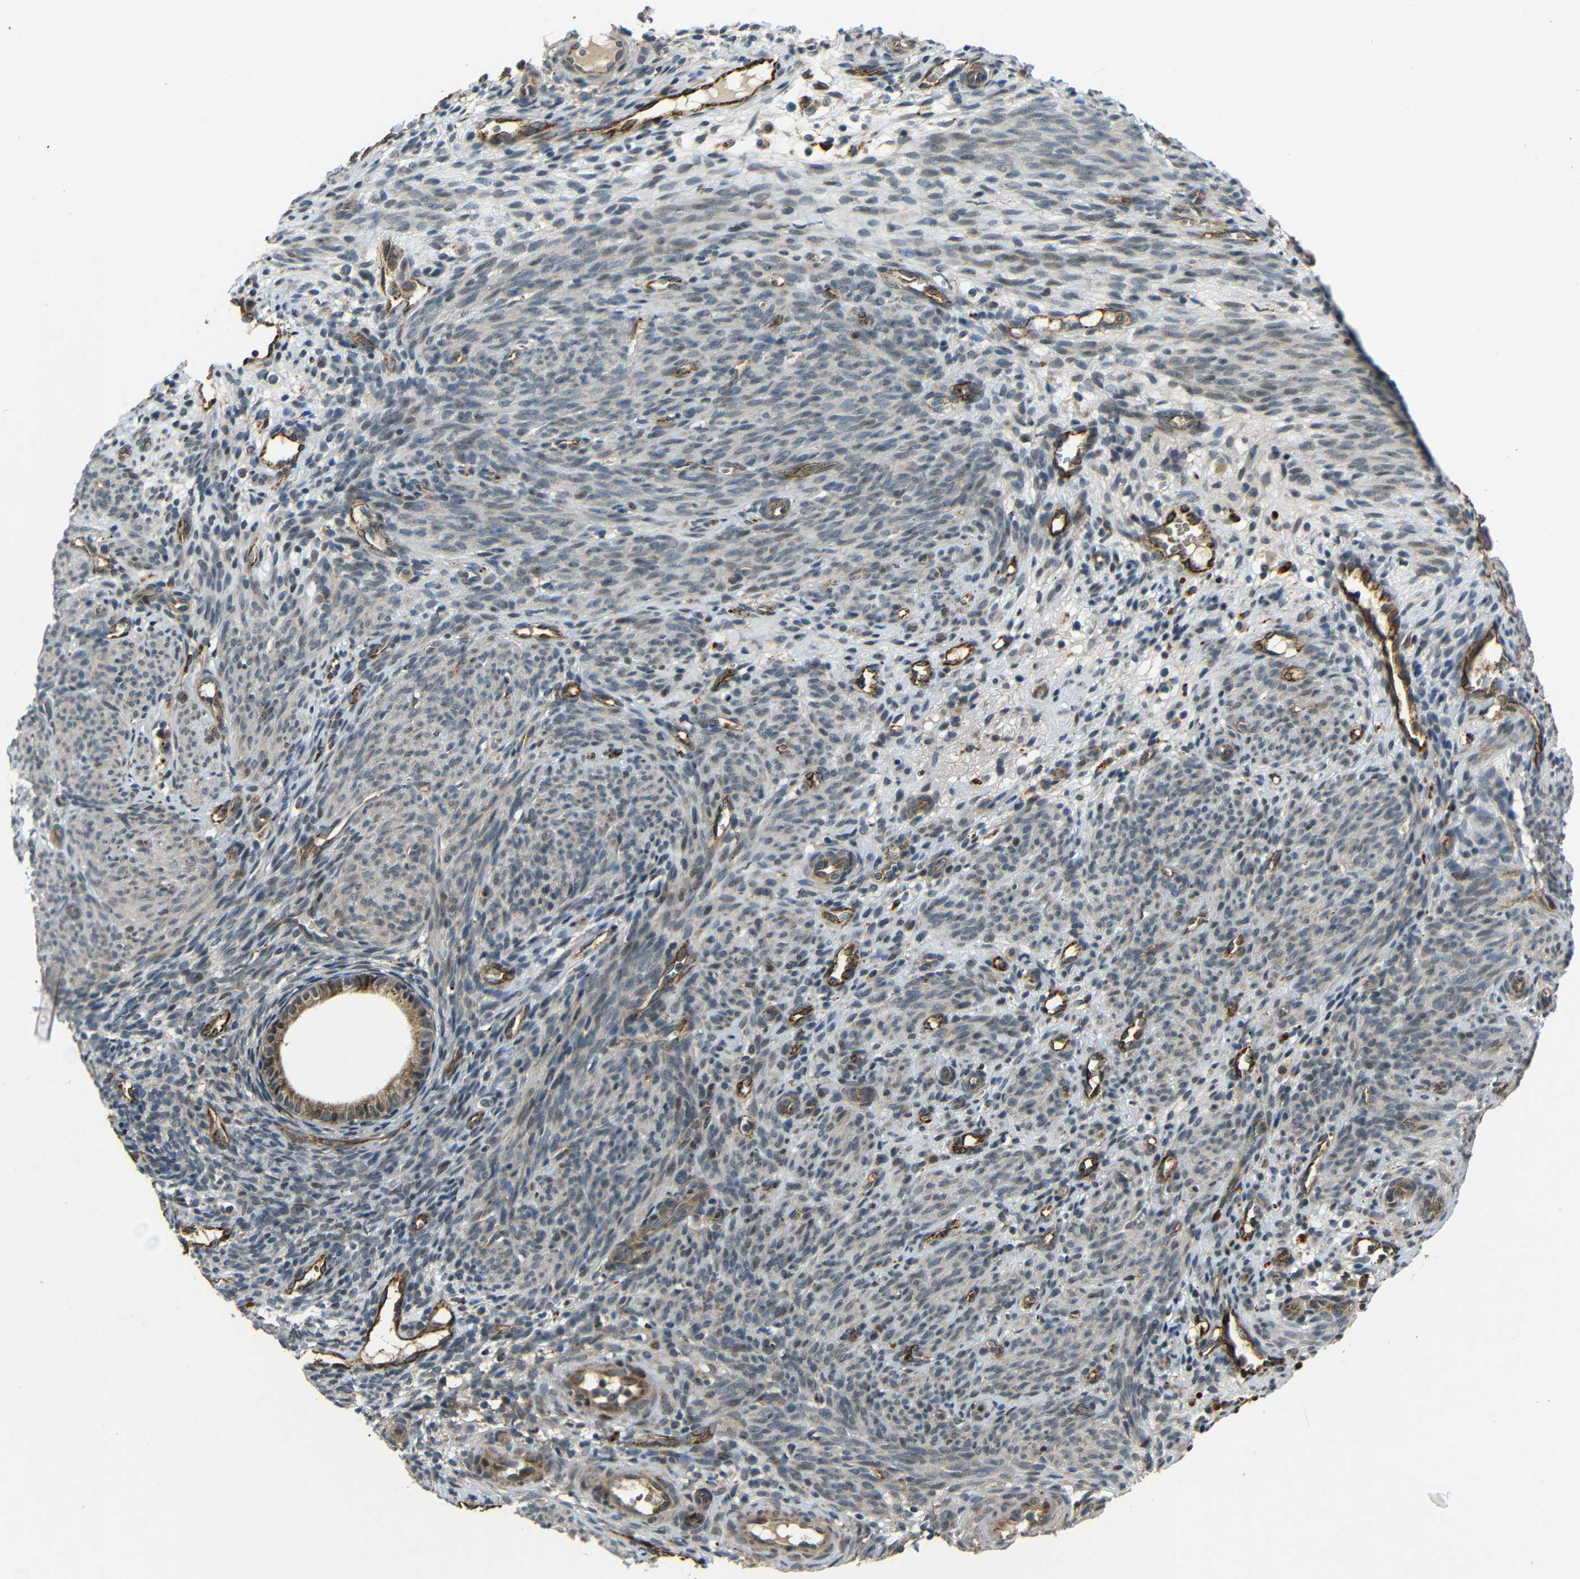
{"staining": {"intensity": "negative", "quantity": "none", "location": "none"}, "tissue": "endometrium", "cell_type": "Cells in endometrial stroma", "image_type": "normal", "snomed": [{"axis": "morphology", "description": "Normal tissue, NOS"}, {"axis": "morphology", "description": "Adenocarcinoma, NOS"}, {"axis": "topography", "description": "Endometrium"}, {"axis": "topography", "description": "Ovary"}], "caption": "Cells in endometrial stroma are negative for brown protein staining in unremarkable endometrium. (DAB immunohistochemistry (IHC) with hematoxylin counter stain).", "gene": "ATP7A", "patient": {"sex": "female", "age": 68}}